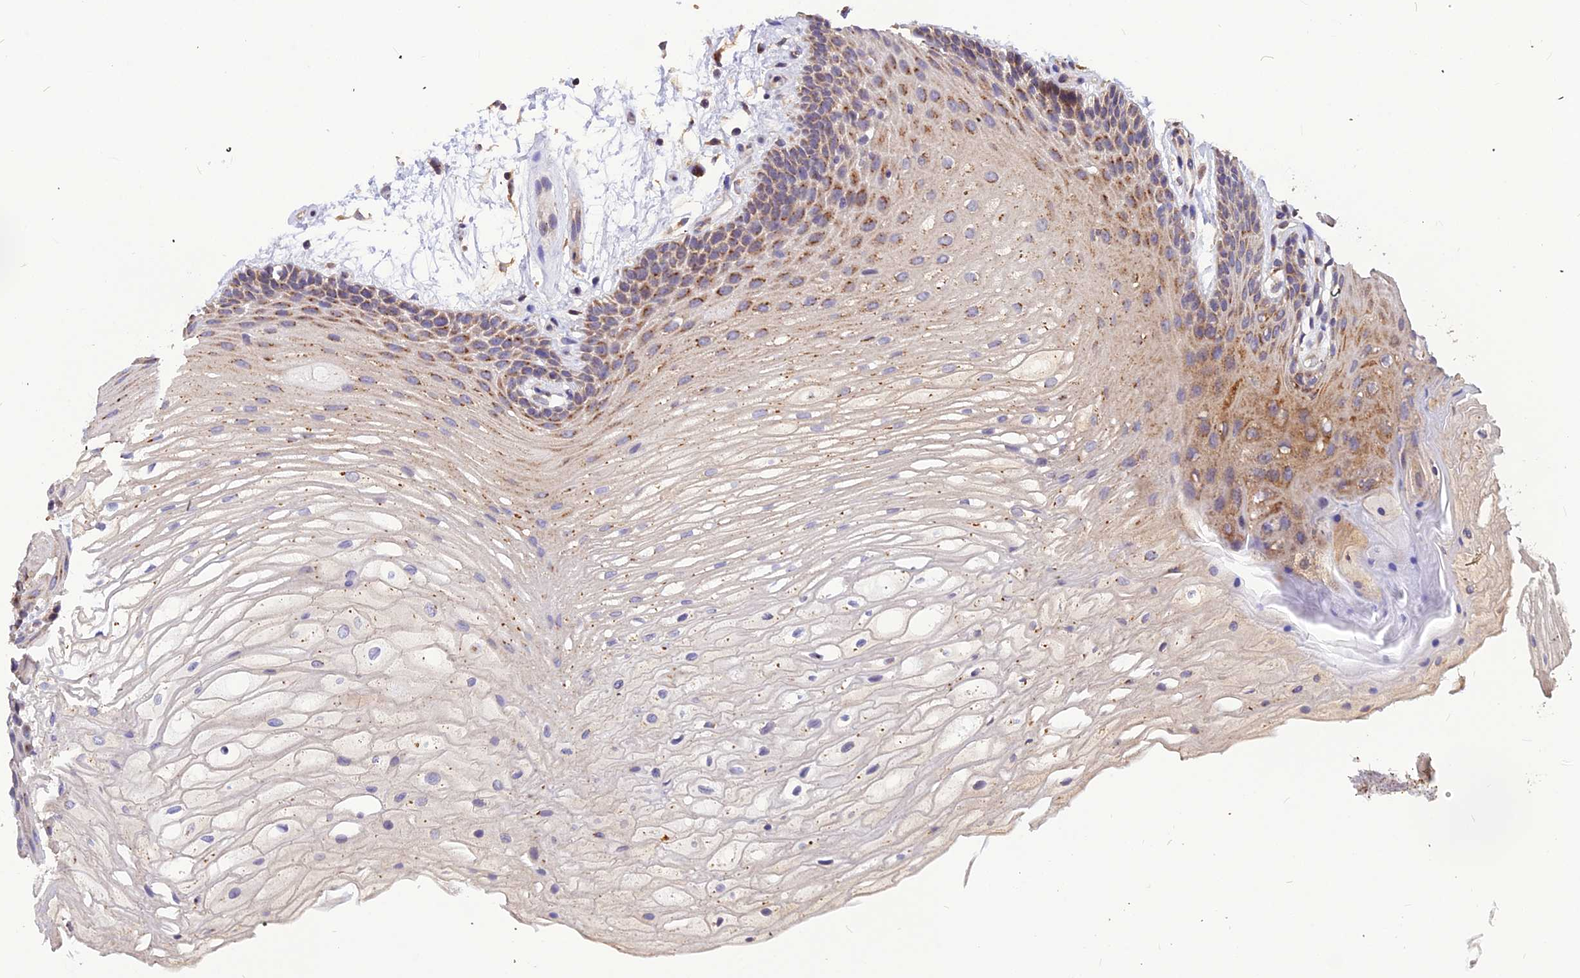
{"staining": {"intensity": "moderate", "quantity": "25%-75%", "location": "cytoplasmic/membranous"}, "tissue": "oral mucosa", "cell_type": "Squamous epithelial cells", "image_type": "normal", "snomed": [{"axis": "morphology", "description": "Normal tissue, NOS"}, {"axis": "topography", "description": "Oral tissue"}], "caption": "Benign oral mucosa was stained to show a protein in brown. There is medium levels of moderate cytoplasmic/membranous expression in about 25%-75% of squamous epithelial cells. The staining was performed using DAB (3,3'-diaminobenzidine) to visualize the protein expression in brown, while the nuclei were stained in blue with hematoxylin (Magnification: 20x).", "gene": "LEKR1", "patient": {"sex": "female", "age": 80}}